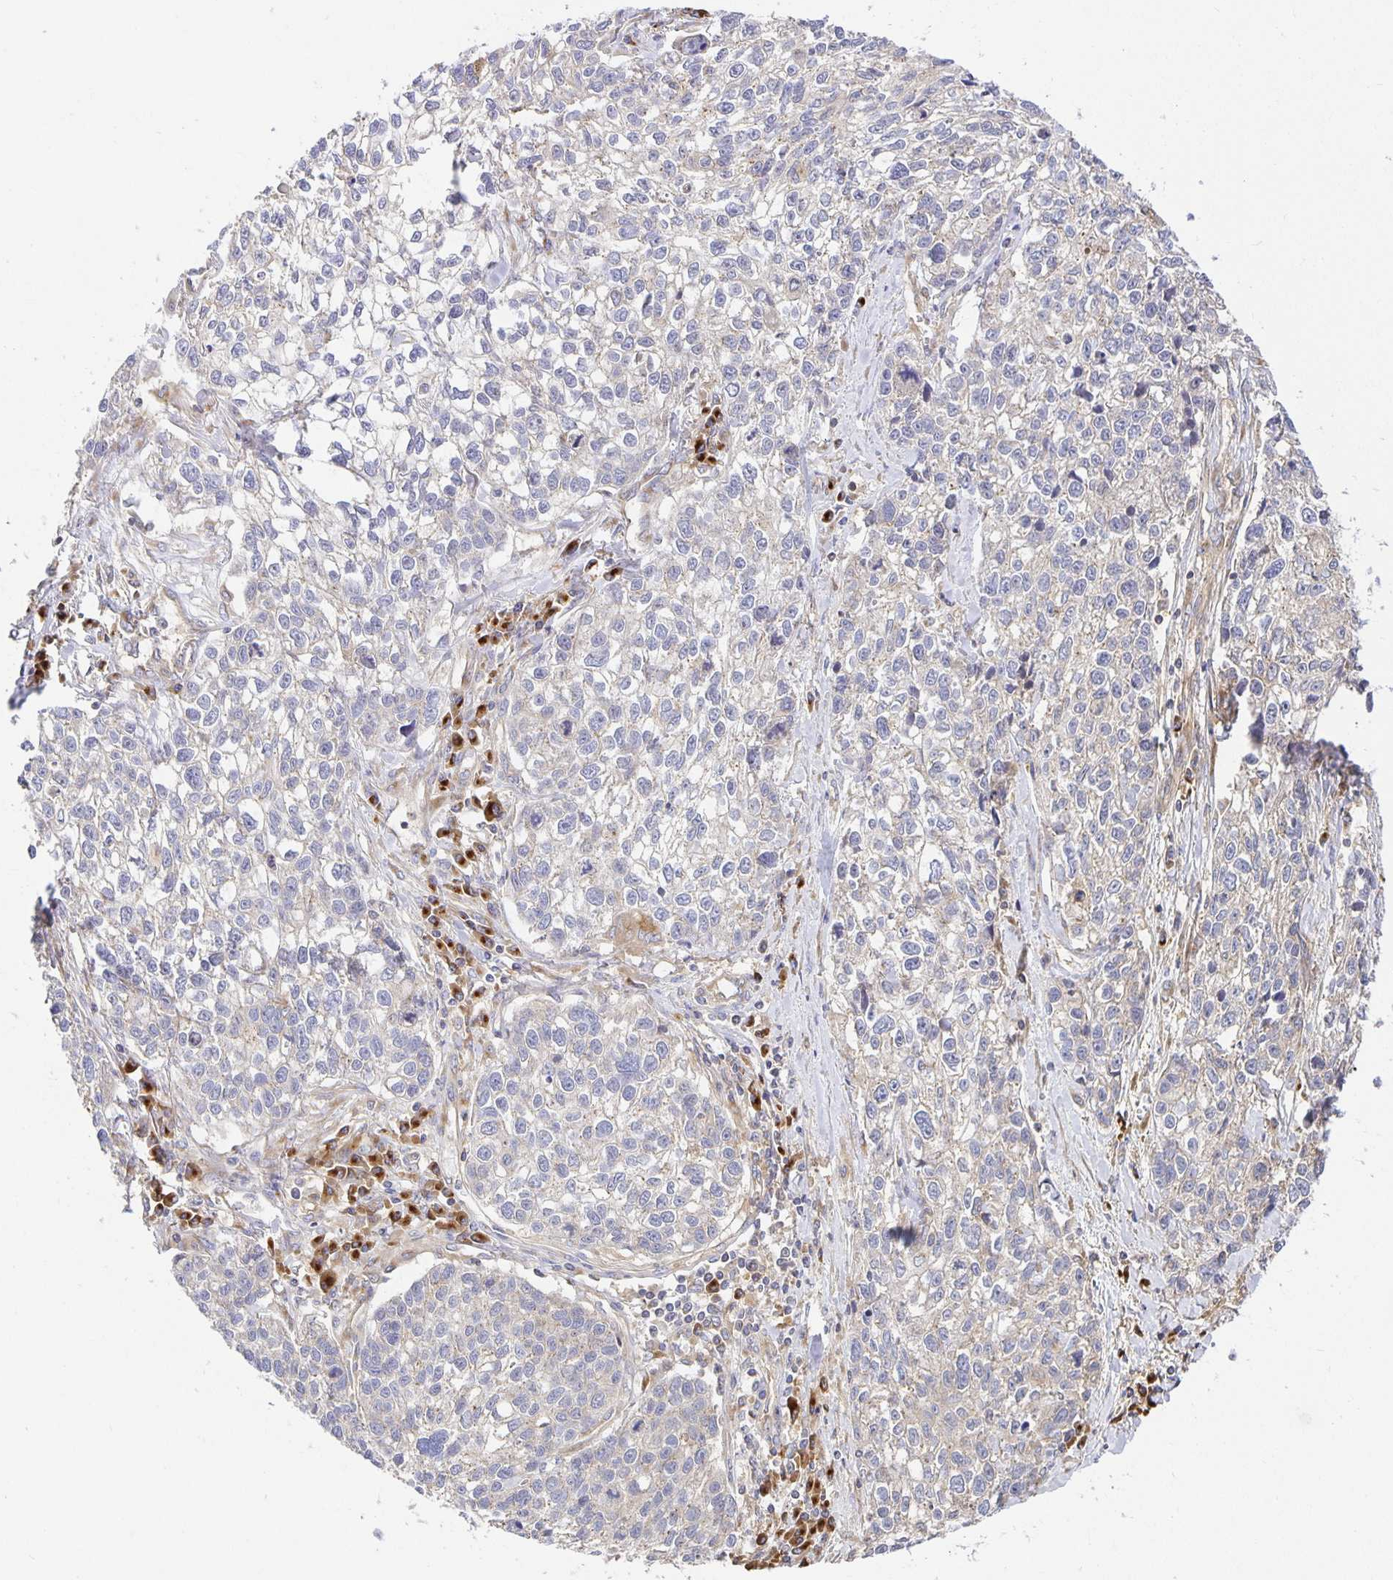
{"staining": {"intensity": "weak", "quantity": "<25%", "location": "cytoplasmic/membranous"}, "tissue": "lung cancer", "cell_type": "Tumor cells", "image_type": "cancer", "snomed": [{"axis": "morphology", "description": "Squamous cell carcinoma, NOS"}, {"axis": "topography", "description": "Lung"}], "caption": "Immunohistochemistry image of human lung cancer stained for a protein (brown), which reveals no expression in tumor cells.", "gene": "USO1", "patient": {"sex": "male", "age": 74}}